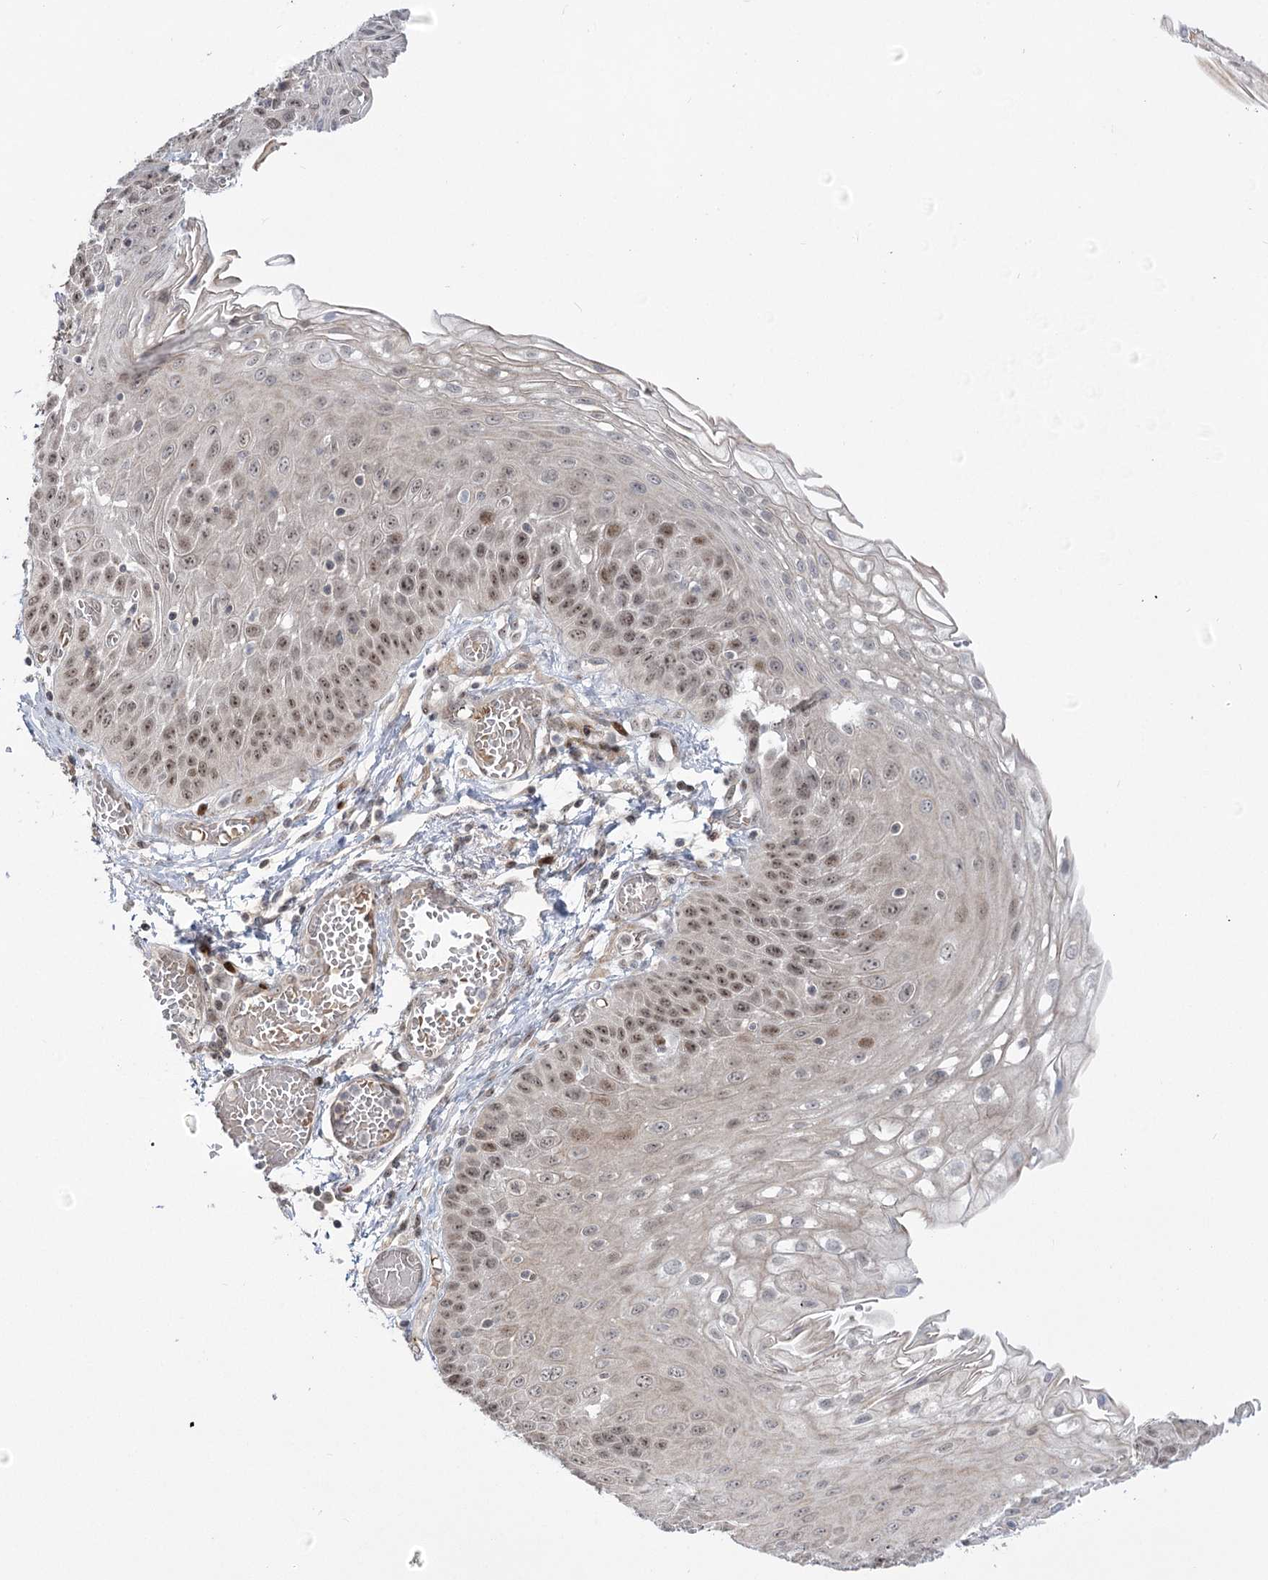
{"staining": {"intensity": "moderate", "quantity": "25%-75%", "location": "nuclear"}, "tissue": "esophagus", "cell_type": "Squamous epithelial cells", "image_type": "normal", "snomed": [{"axis": "morphology", "description": "Normal tissue, NOS"}, {"axis": "topography", "description": "Esophagus"}], "caption": "Immunohistochemistry (DAB) staining of benign human esophagus reveals moderate nuclear protein positivity in about 25%-75% of squamous epithelial cells.", "gene": "HELQ", "patient": {"sex": "male", "age": 81}}